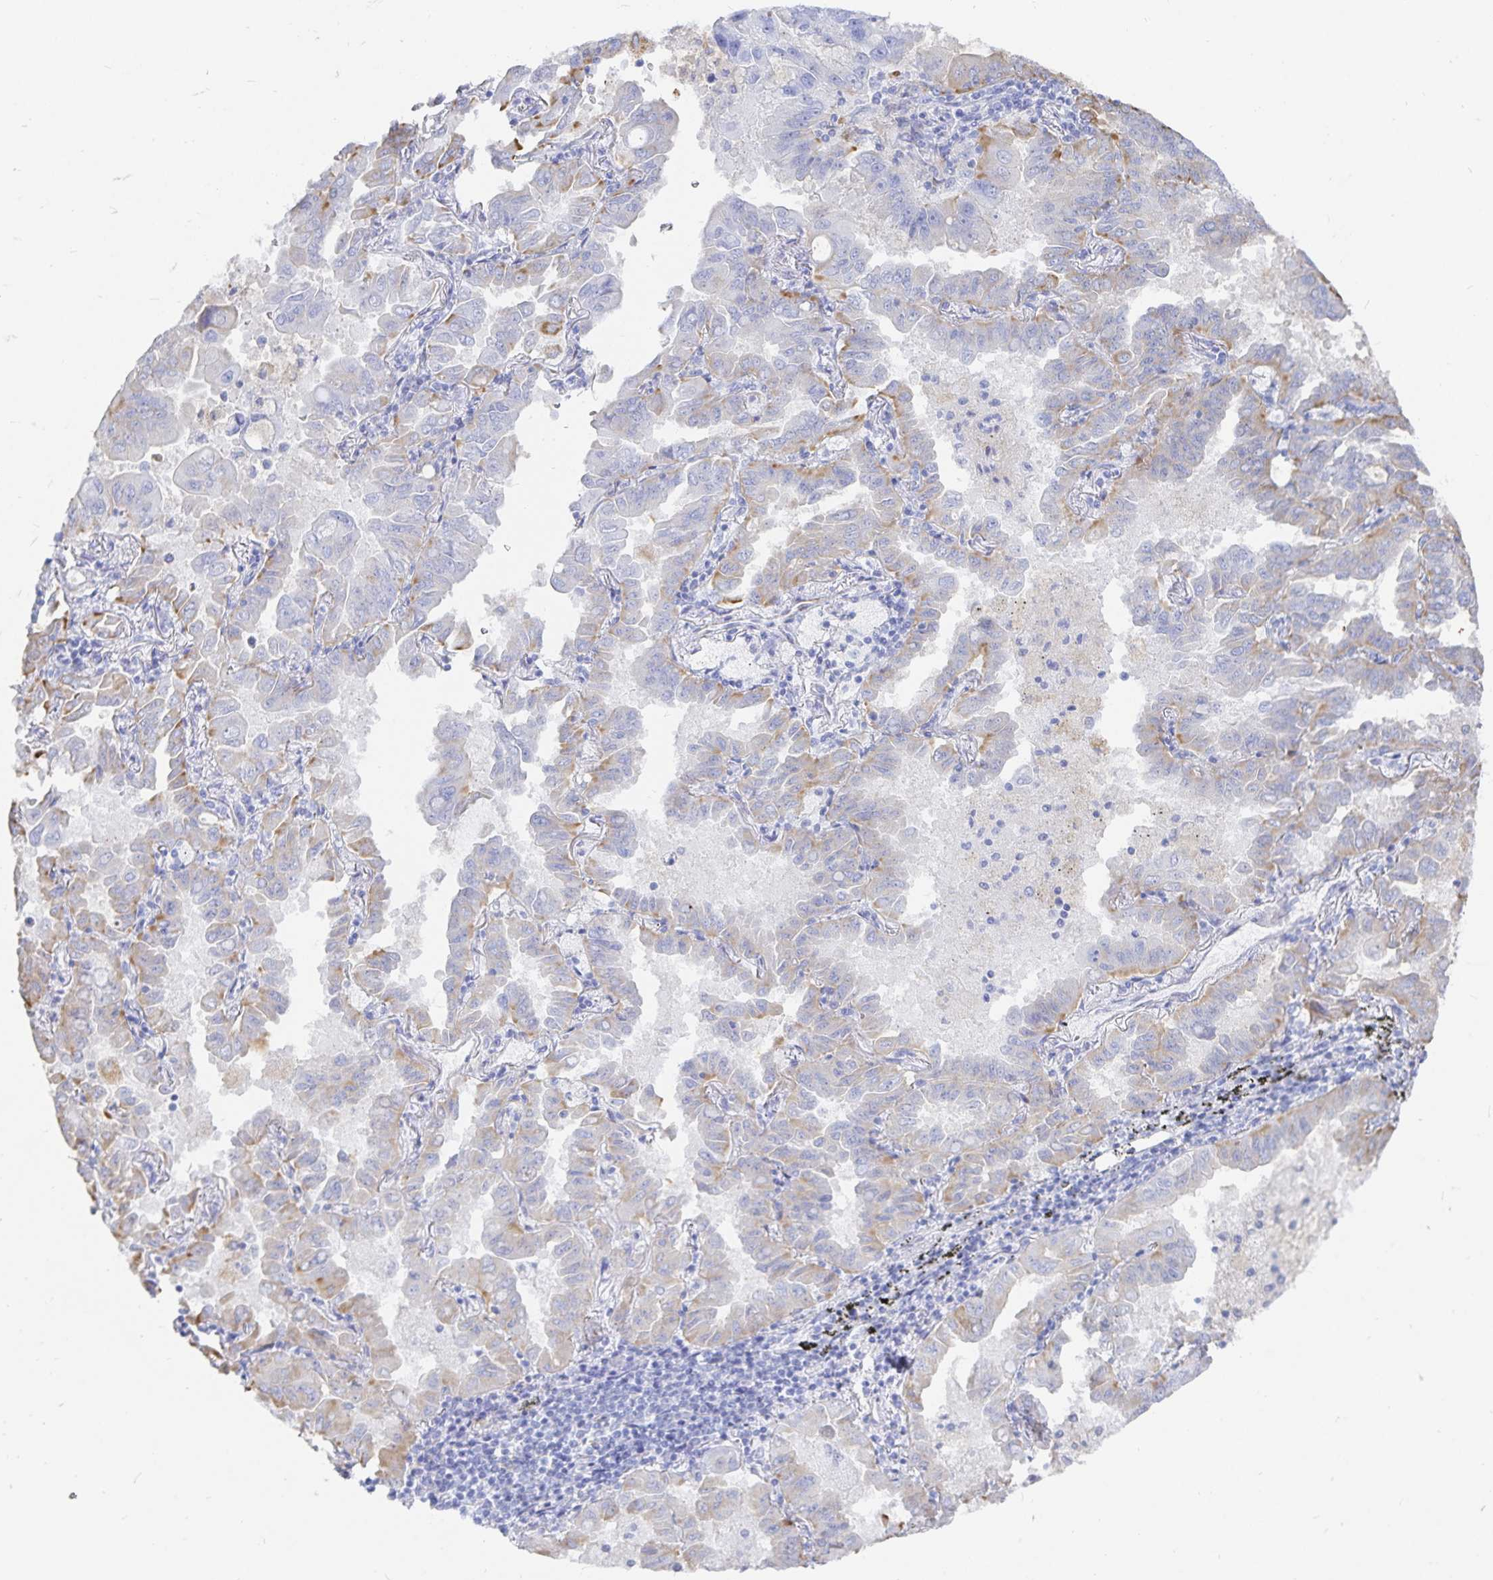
{"staining": {"intensity": "weak", "quantity": "25%-75%", "location": "cytoplasmic/membranous"}, "tissue": "lung cancer", "cell_type": "Tumor cells", "image_type": "cancer", "snomed": [{"axis": "morphology", "description": "Adenocarcinoma, NOS"}, {"axis": "topography", "description": "Lung"}], "caption": "This image exhibits lung cancer (adenocarcinoma) stained with immunohistochemistry to label a protein in brown. The cytoplasmic/membranous of tumor cells show weak positivity for the protein. Nuclei are counter-stained blue.", "gene": "INSL5", "patient": {"sex": "male", "age": 64}}